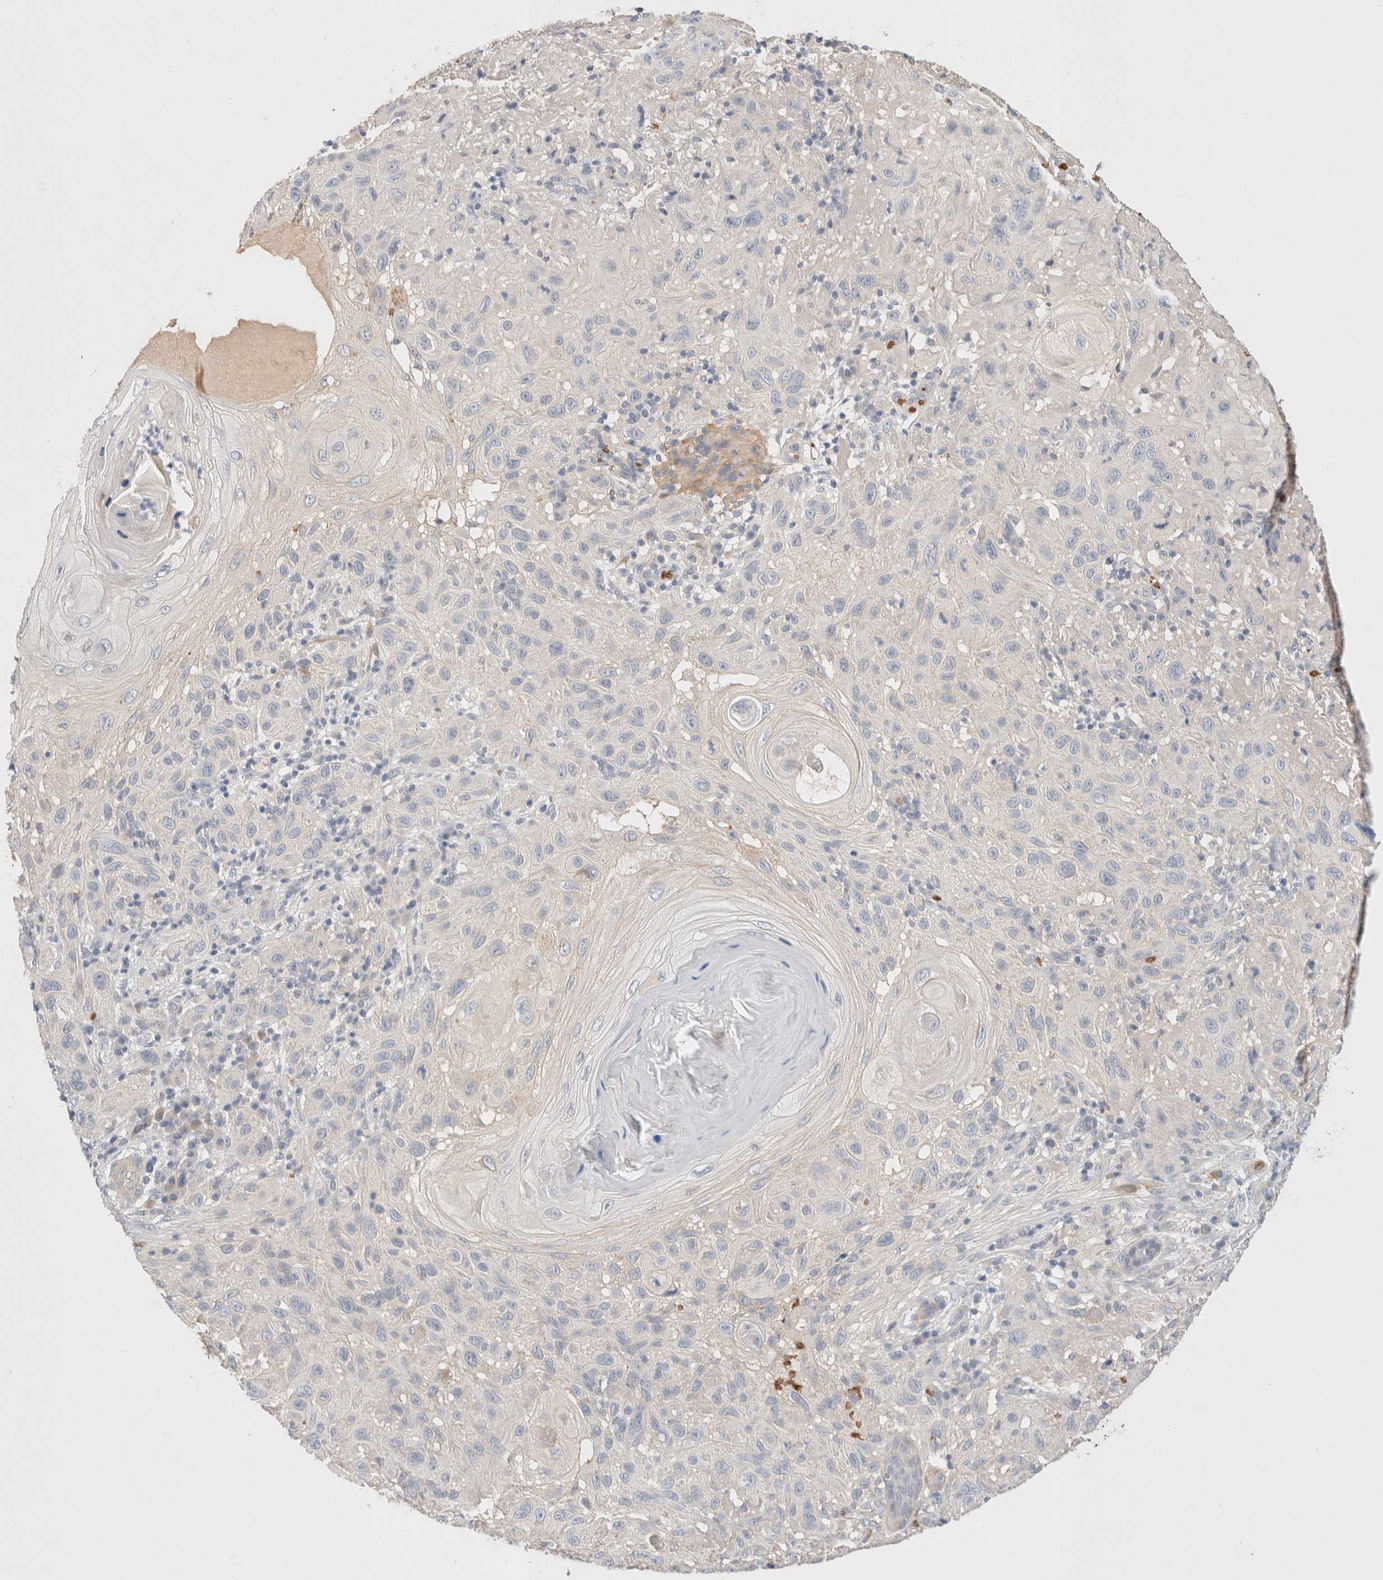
{"staining": {"intensity": "negative", "quantity": "none", "location": "none"}, "tissue": "skin cancer", "cell_type": "Tumor cells", "image_type": "cancer", "snomed": [{"axis": "morphology", "description": "Normal tissue, NOS"}, {"axis": "morphology", "description": "Squamous cell carcinoma, NOS"}, {"axis": "topography", "description": "Skin"}], "caption": "Skin cancer was stained to show a protein in brown. There is no significant positivity in tumor cells.", "gene": "MST1", "patient": {"sex": "female", "age": 96}}